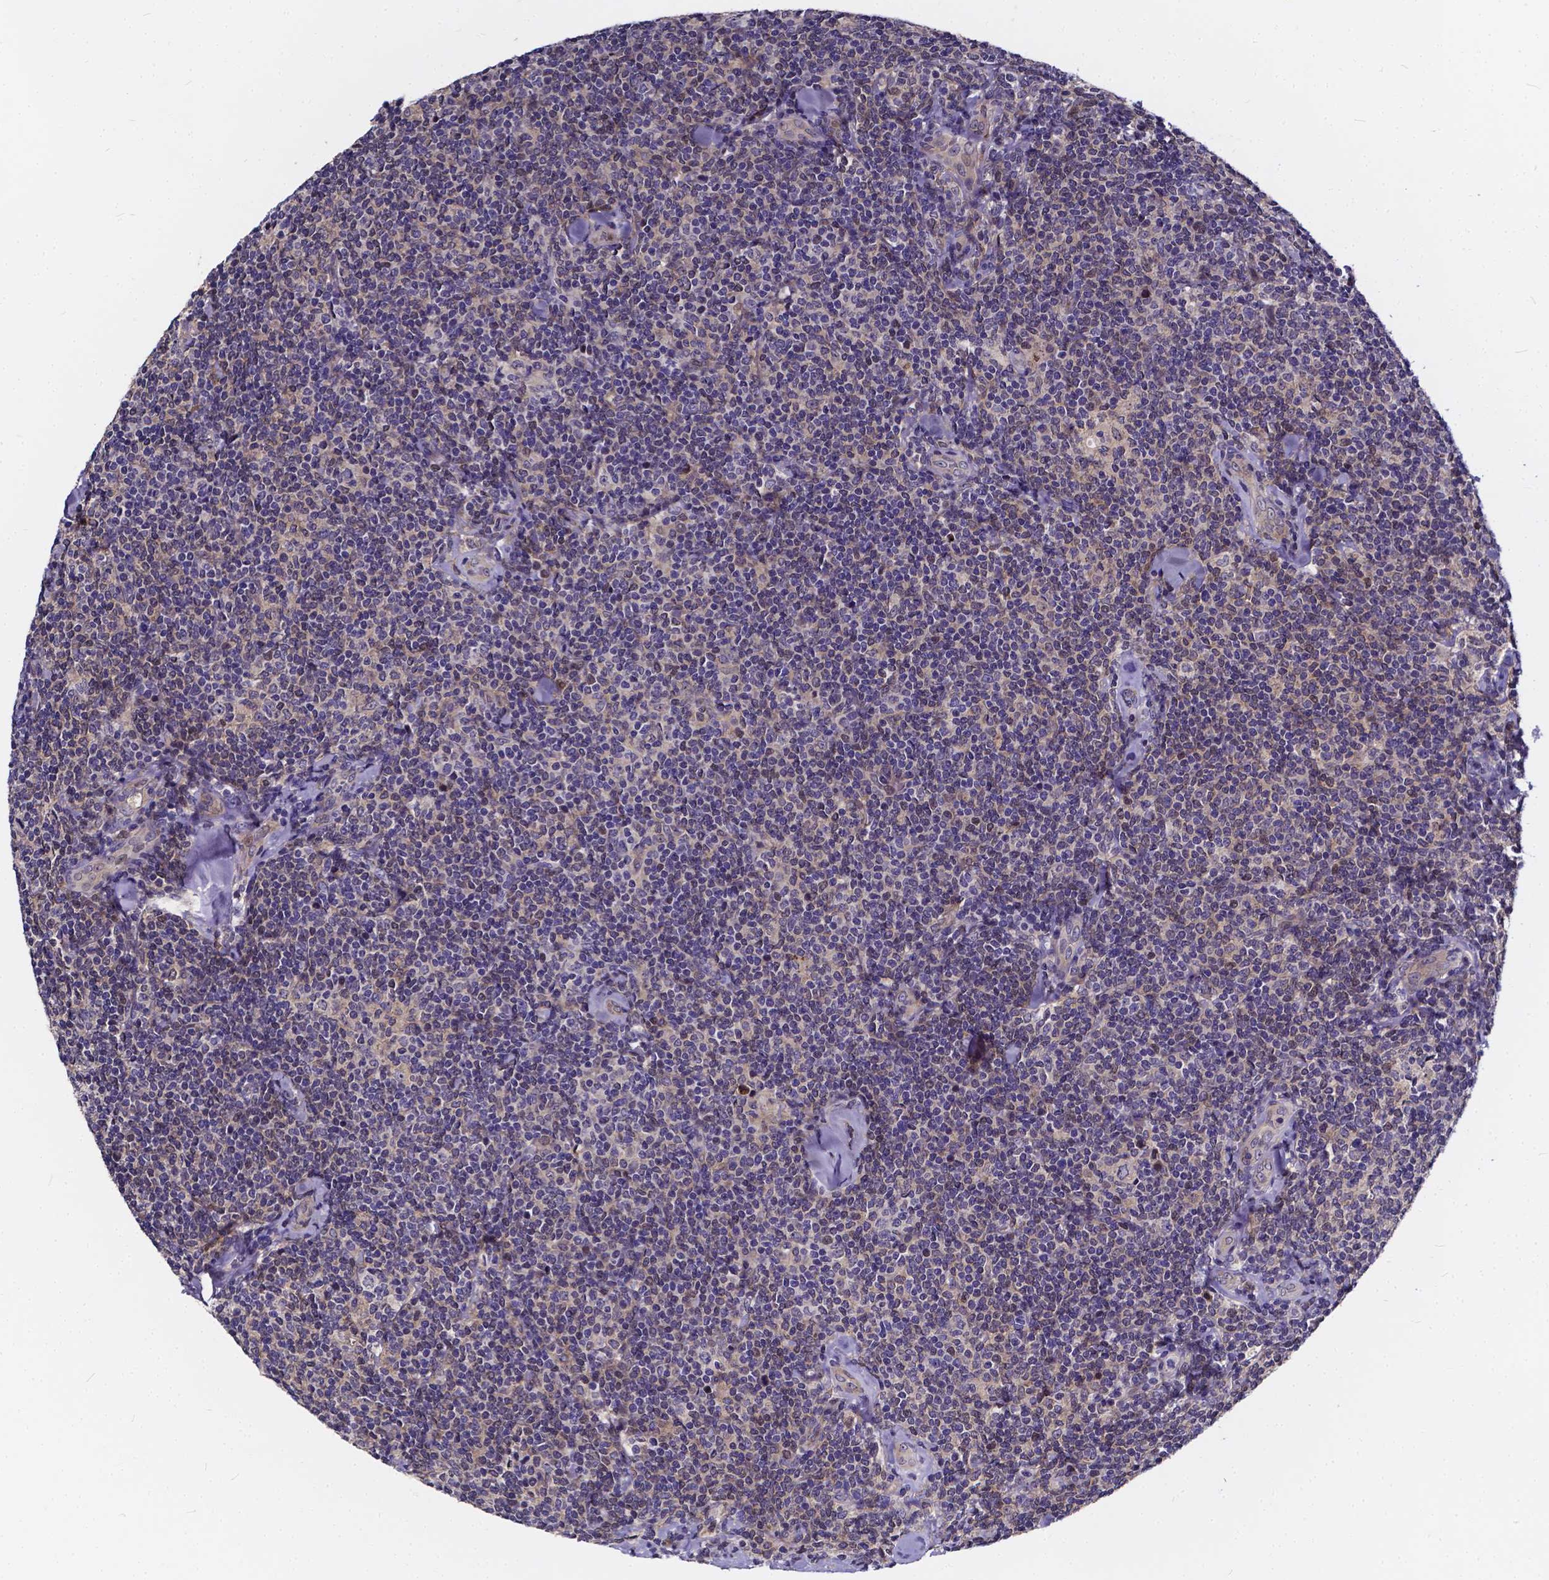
{"staining": {"intensity": "negative", "quantity": "none", "location": "none"}, "tissue": "lymphoma", "cell_type": "Tumor cells", "image_type": "cancer", "snomed": [{"axis": "morphology", "description": "Malignant lymphoma, non-Hodgkin's type, Low grade"}, {"axis": "topography", "description": "Lymph node"}], "caption": "High magnification brightfield microscopy of low-grade malignant lymphoma, non-Hodgkin's type stained with DAB (brown) and counterstained with hematoxylin (blue): tumor cells show no significant staining. (DAB (3,3'-diaminobenzidine) immunohistochemistry with hematoxylin counter stain).", "gene": "SOWAHA", "patient": {"sex": "female", "age": 56}}